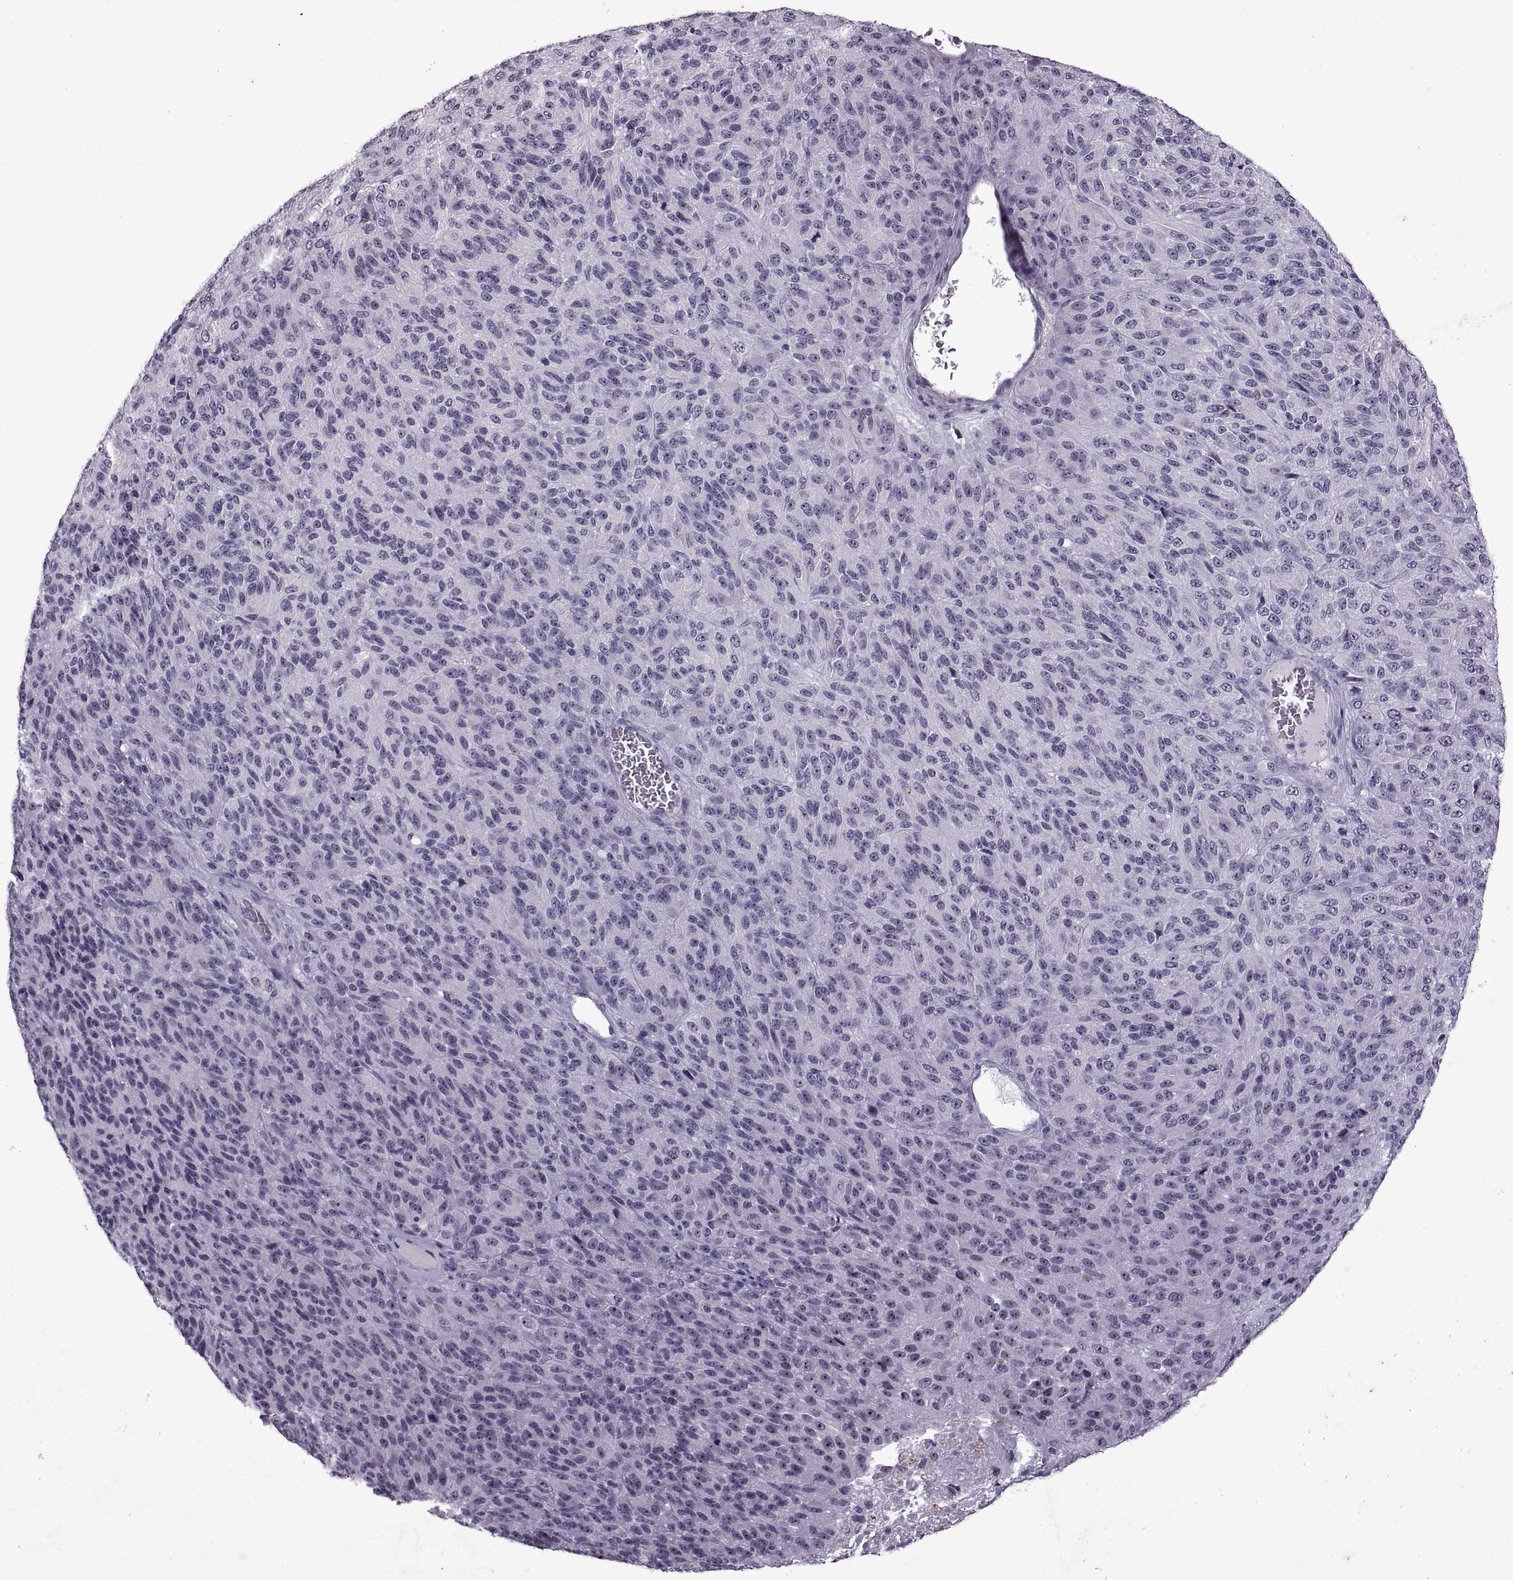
{"staining": {"intensity": "weak", "quantity": "25%-75%", "location": "nuclear"}, "tissue": "melanoma", "cell_type": "Tumor cells", "image_type": "cancer", "snomed": [{"axis": "morphology", "description": "Malignant melanoma, Metastatic site"}, {"axis": "topography", "description": "Brain"}], "caption": "Protein expression analysis of human melanoma reveals weak nuclear positivity in approximately 25%-75% of tumor cells.", "gene": "SINHCAF", "patient": {"sex": "female", "age": 56}}